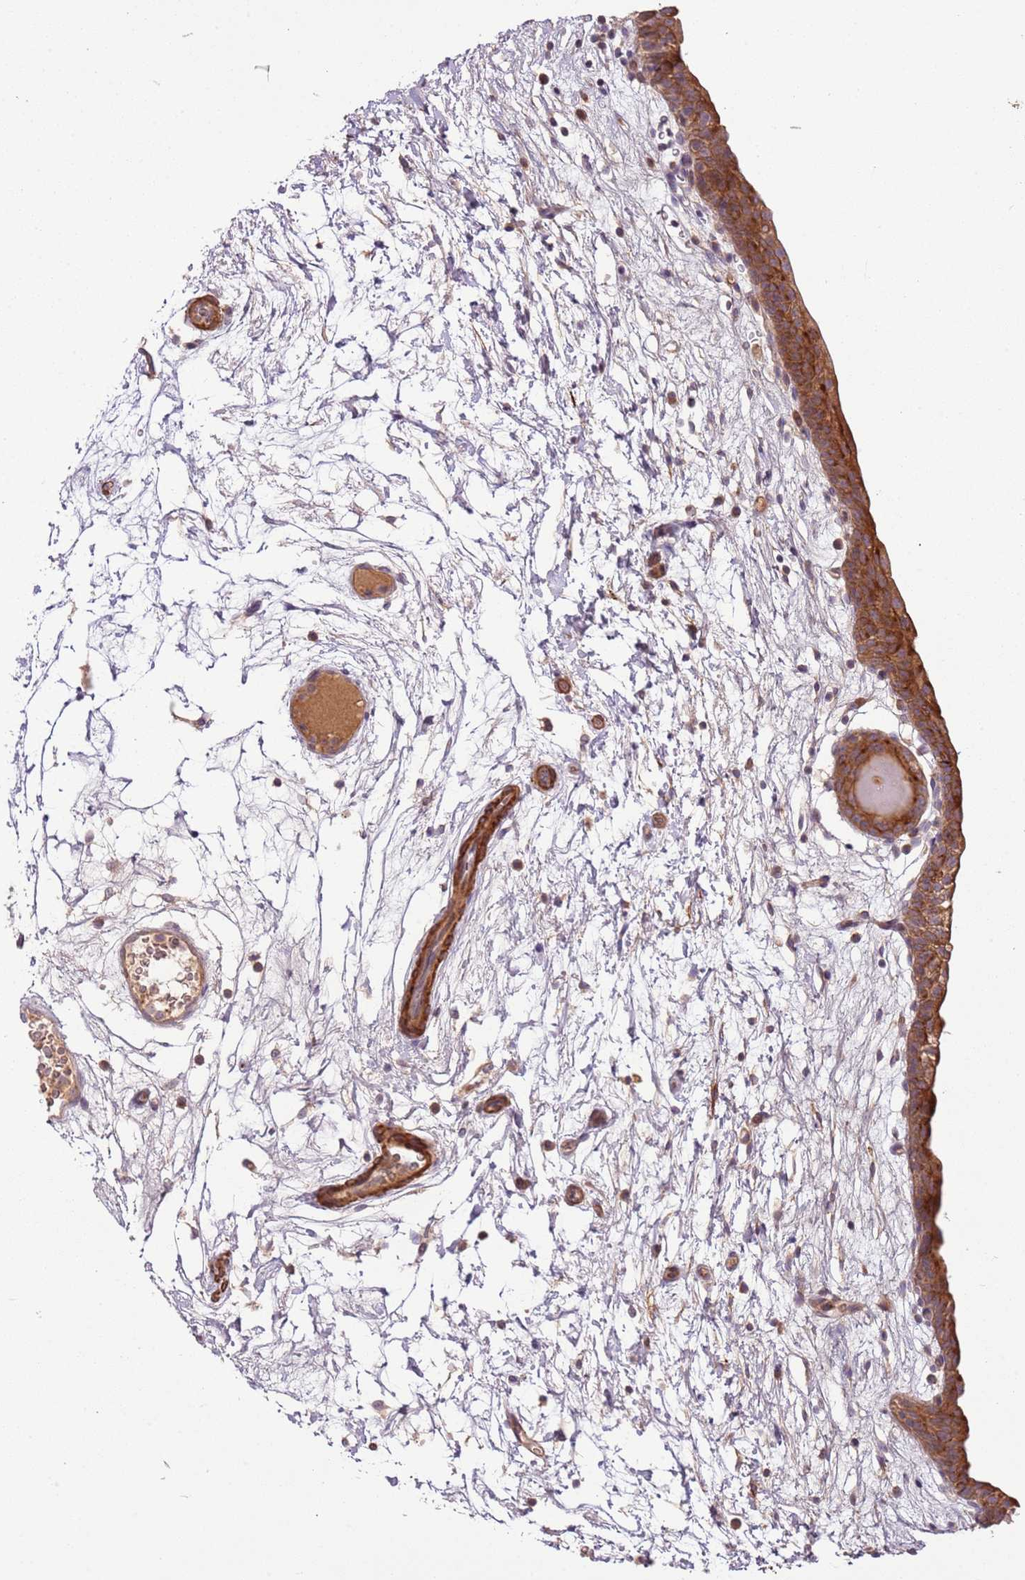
{"staining": {"intensity": "strong", "quantity": ">75%", "location": "cytoplasmic/membranous"}, "tissue": "urinary bladder", "cell_type": "Urothelial cells", "image_type": "normal", "snomed": [{"axis": "morphology", "description": "Normal tissue, NOS"}, {"axis": "topography", "description": "Urinary bladder"}], "caption": "Protein staining by immunohistochemistry shows strong cytoplasmic/membranous expression in approximately >75% of urothelial cells in benign urinary bladder.", "gene": "RNF128", "patient": {"sex": "male", "age": 83}}